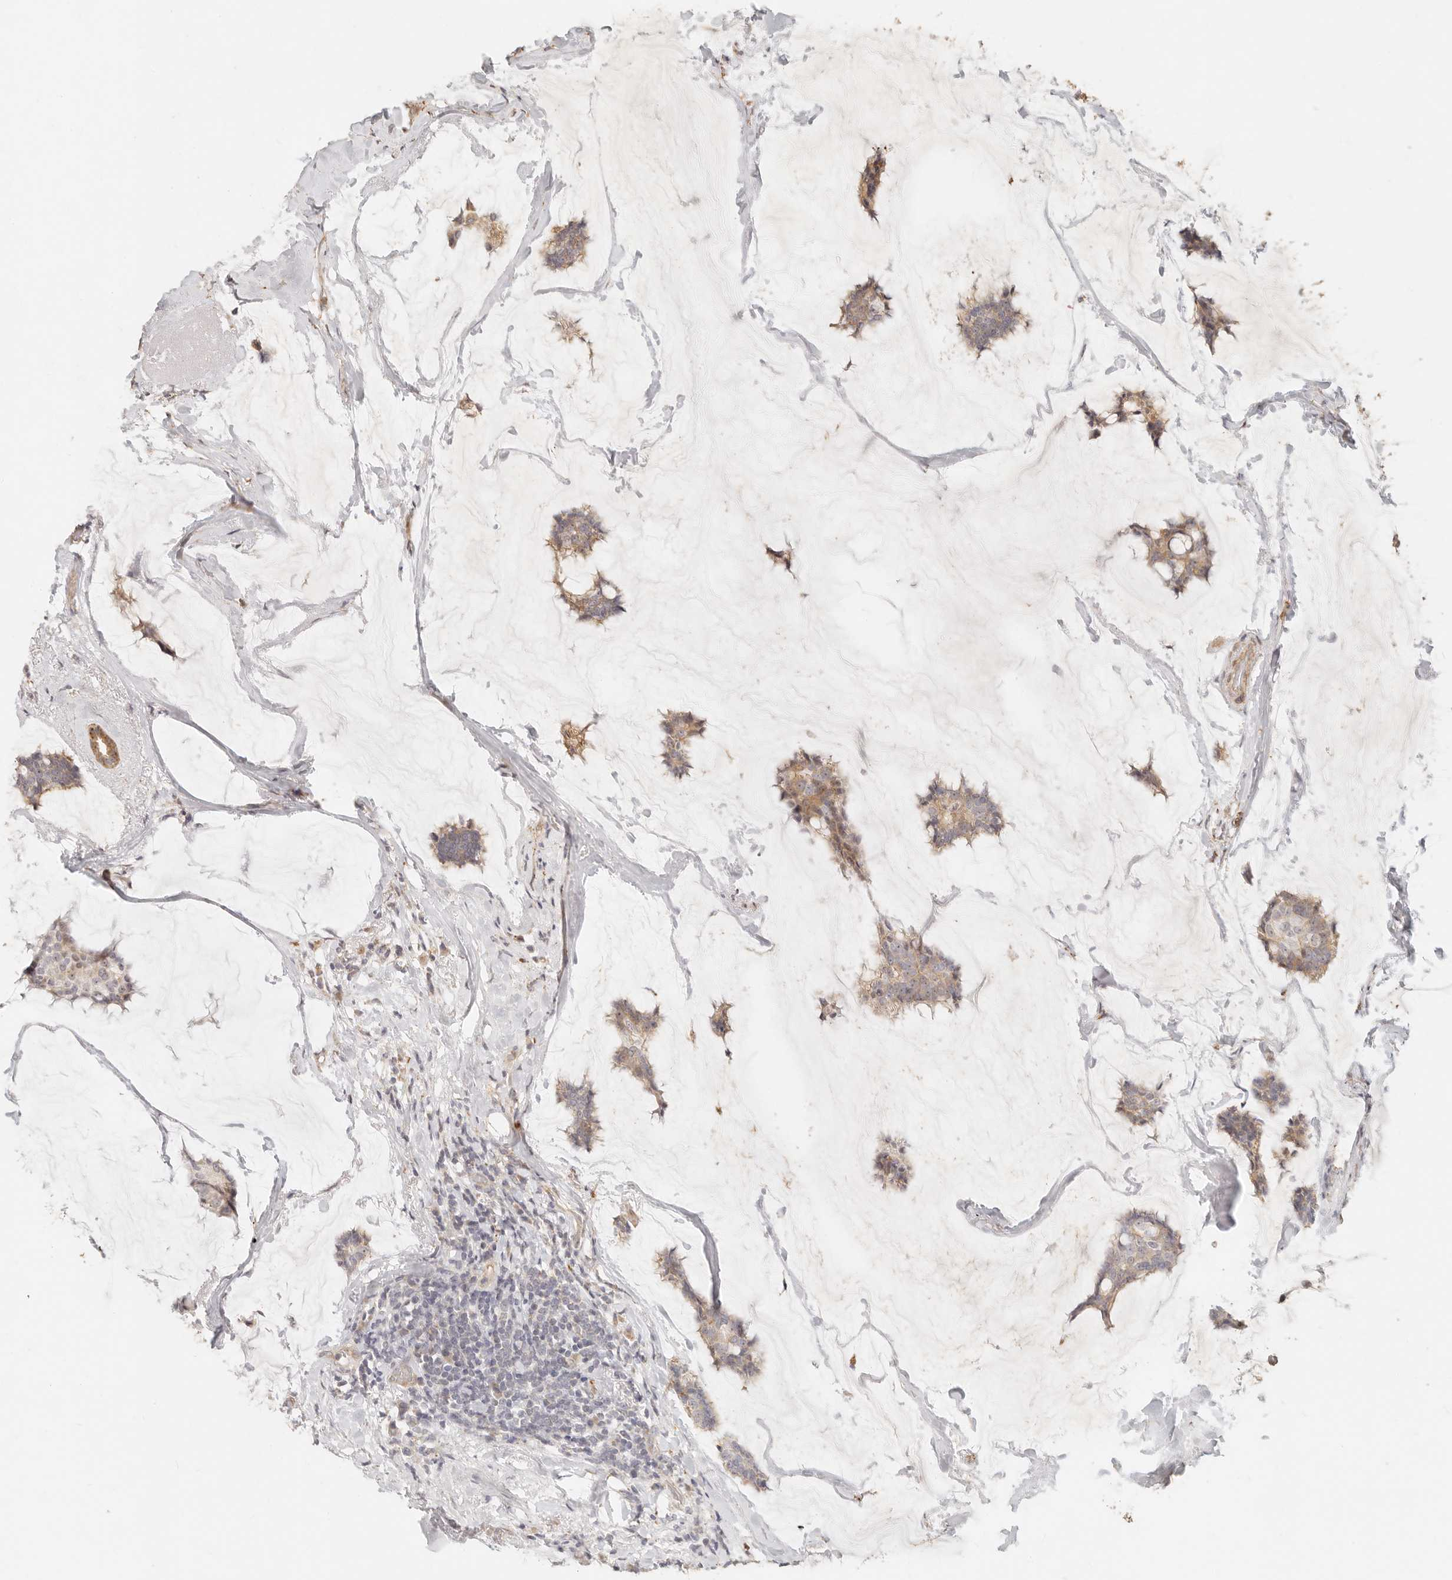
{"staining": {"intensity": "moderate", "quantity": ">75%", "location": "cytoplasmic/membranous"}, "tissue": "breast cancer", "cell_type": "Tumor cells", "image_type": "cancer", "snomed": [{"axis": "morphology", "description": "Duct carcinoma"}, {"axis": "topography", "description": "Breast"}], "caption": "Protein analysis of breast infiltrating ductal carcinoma tissue reveals moderate cytoplasmic/membranous expression in approximately >75% of tumor cells. (DAB IHC, brown staining for protein, blue staining for nuclei).", "gene": "PTPN22", "patient": {"sex": "female", "age": 93}}